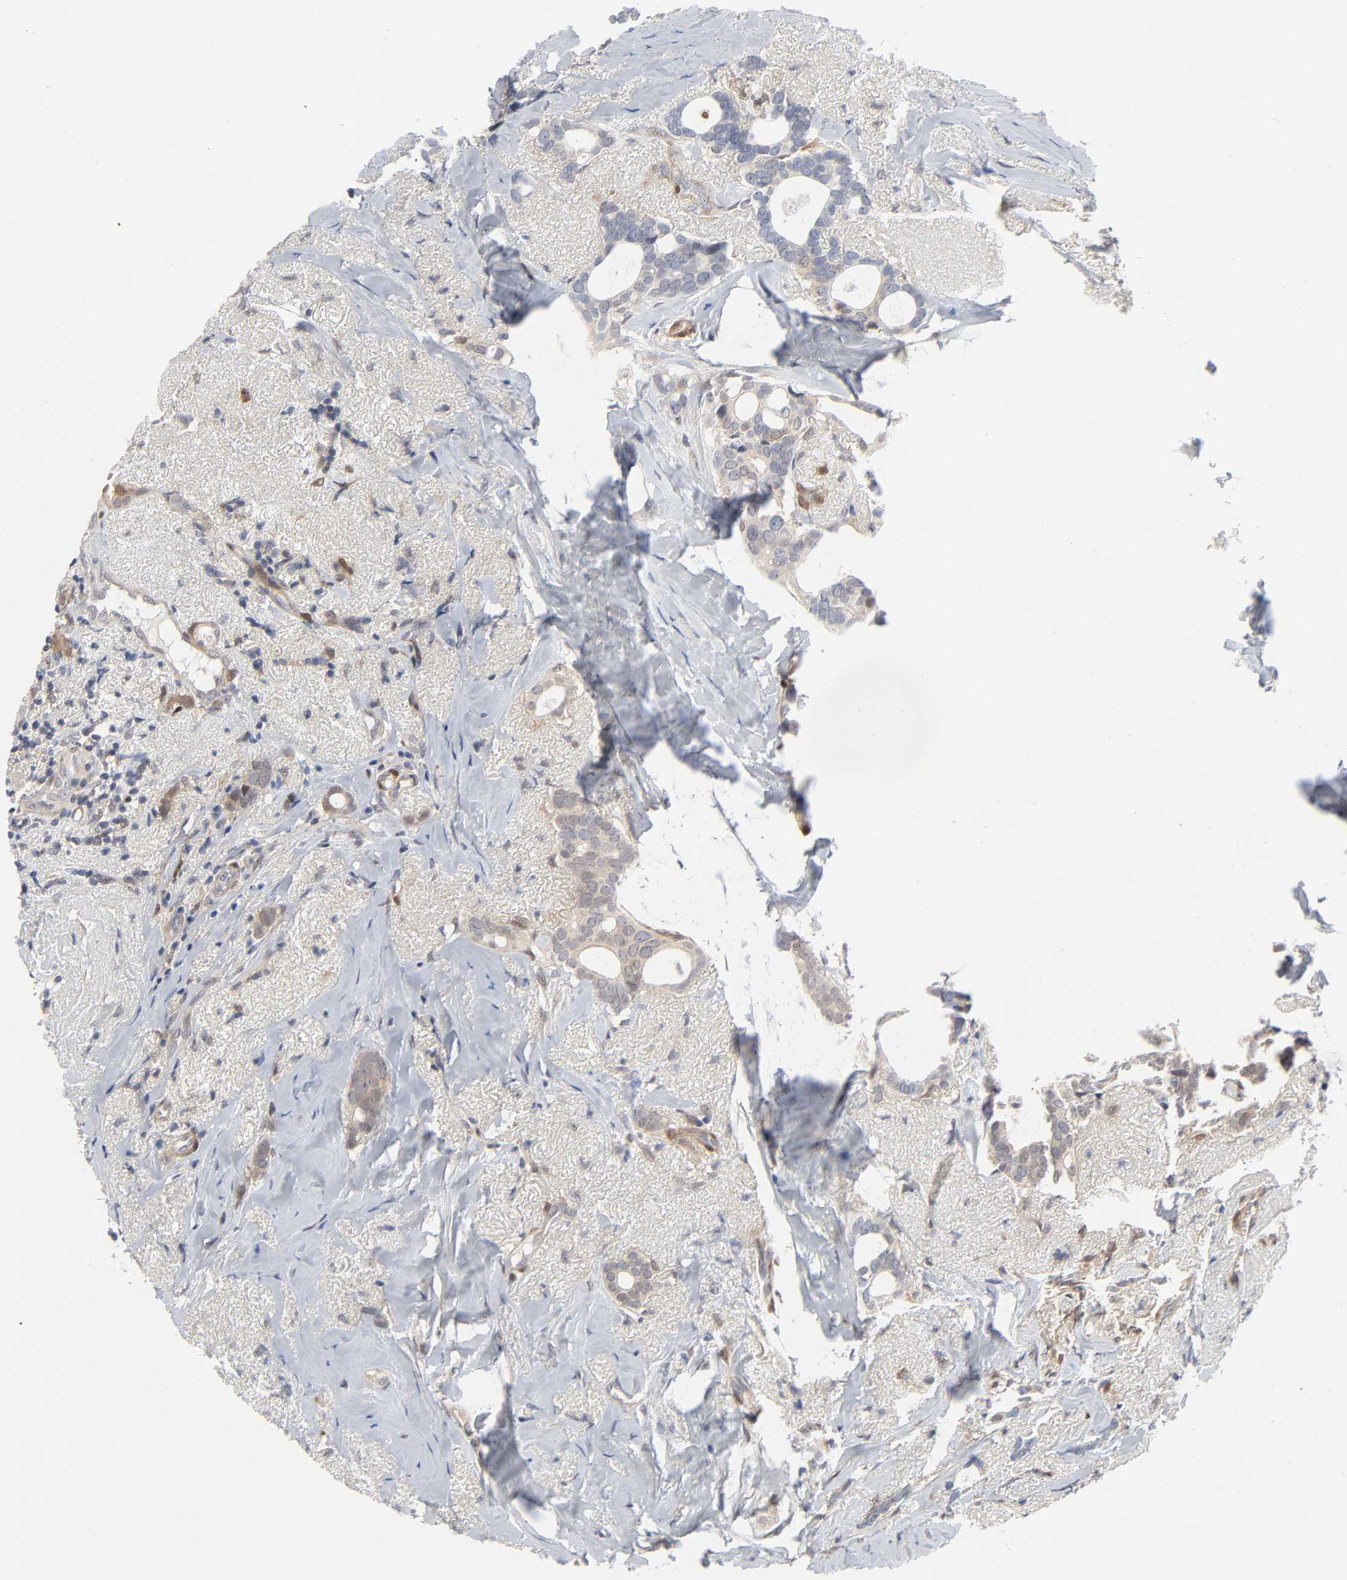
{"staining": {"intensity": "weak", "quantity": ">75%", "location": "cytoplasmic/membranous"}, "tissue": "breast cancer", "cell_type": "Tumor cells", "image_type": "cancer", "snomed": [{"axis": "morphology", "description": "Duct carcinoma"}, {"axis": "topography", "description": "Breast"}], "caption": "Protein expression analysis of human breast cancer (intraductal carcinoma) reveals weak cytoplasmic/membranous staining in about >75% of tumor cells. (Brightfield microscopy of DAB IHC at high magnification).", "gene": "PTEN", "patient": {"sex": "female", "age": 54}}